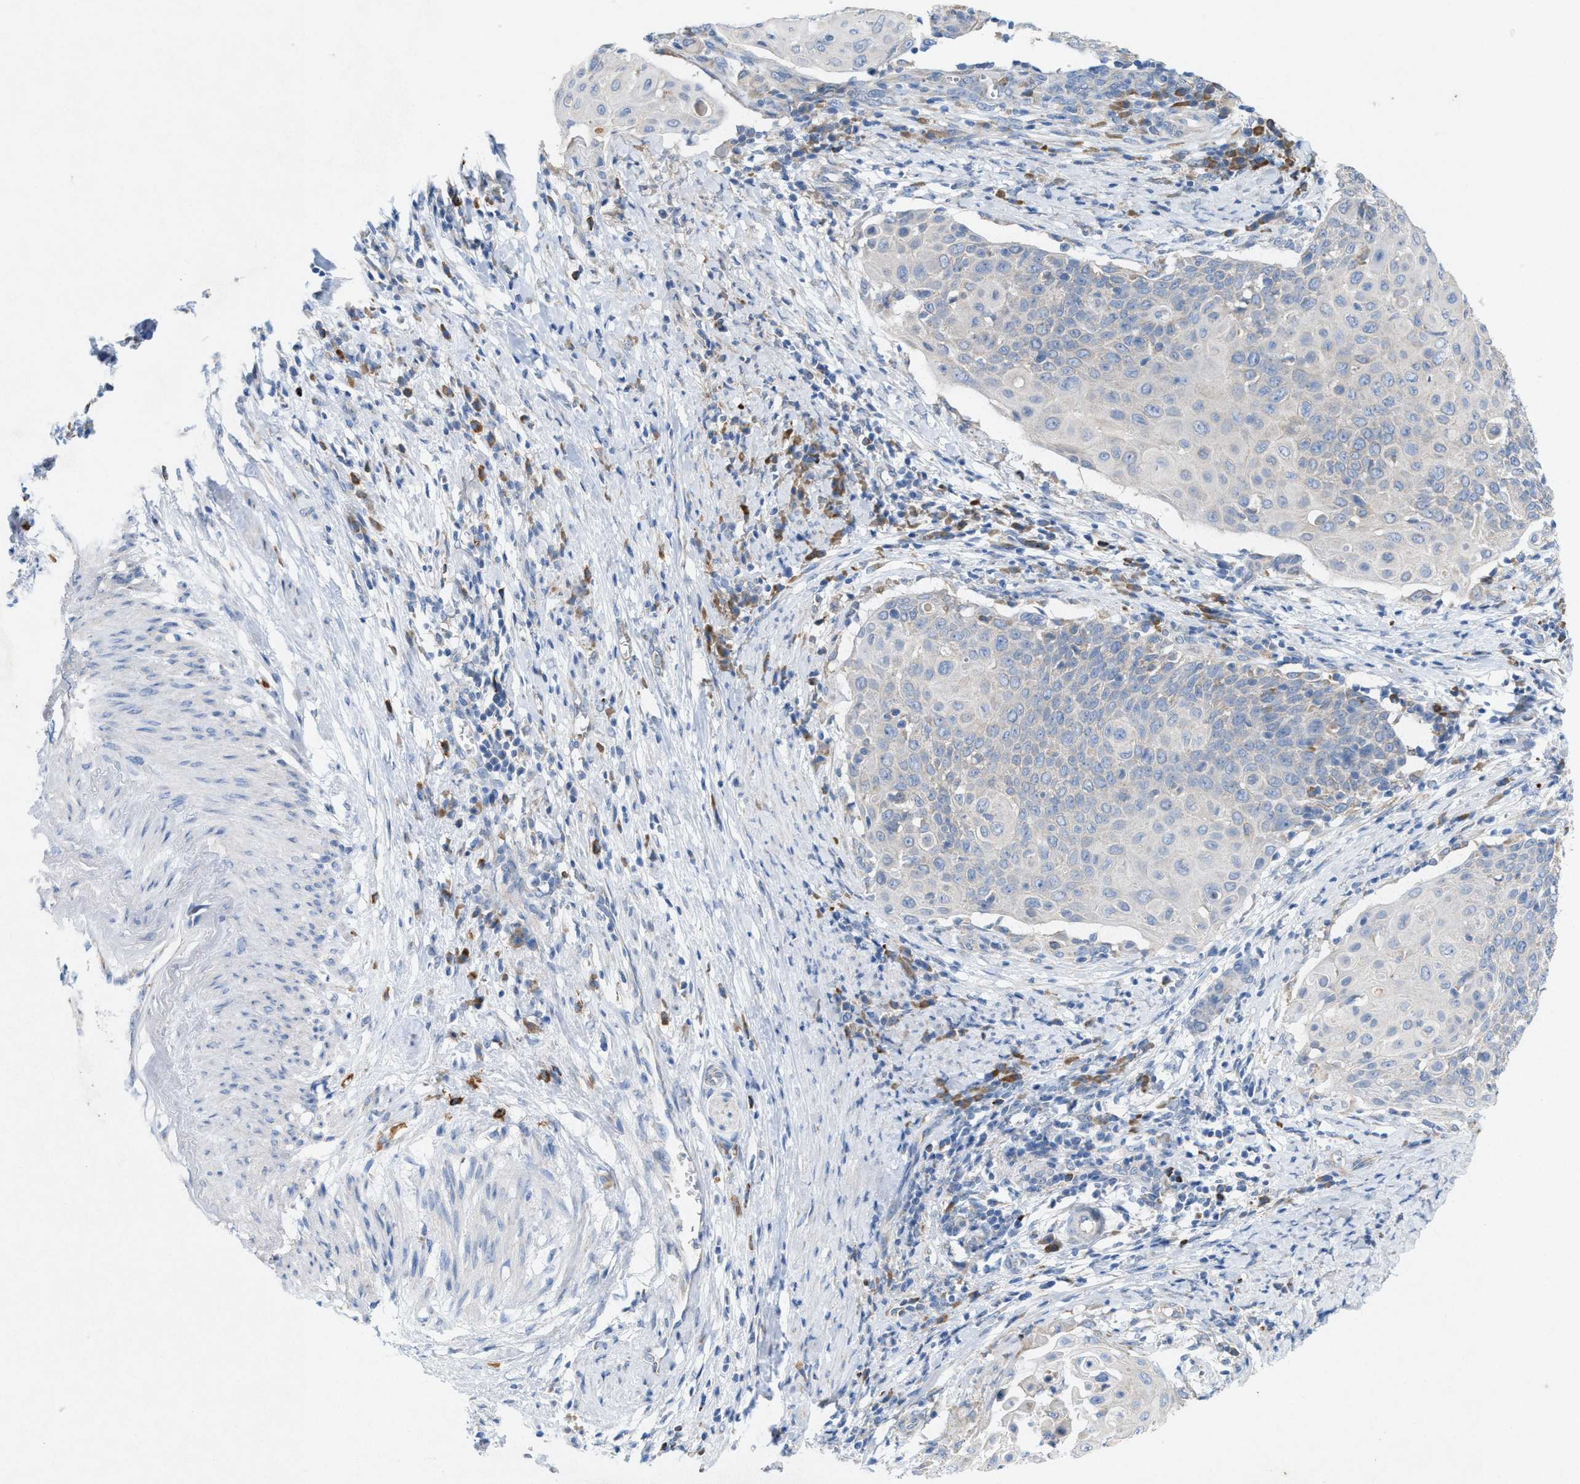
{"staining": {"intensity": "negative", "quantity": "none", "location": "none"}, "tissue": "cervical cancer", "cell_type": "Tumor cells", "image_type": "cancer", "snomed": [{"axis": "morphology", "description": "Squamous cell carcinoma, NOS"}, {"axis": "topography", "description": "Cervix"}], "caption": "Micrograph shows no significant protein positivity in tumor cells of squamous cell carcinoma (cervical). The staining was performed using DAB to visualize the protein expression in brown, while the nuclei were stained in blue with hematoxylin (Magnification: 20x).", "gene": "DYNC2I1", "patient": {"sex": "female", "age": 39}}